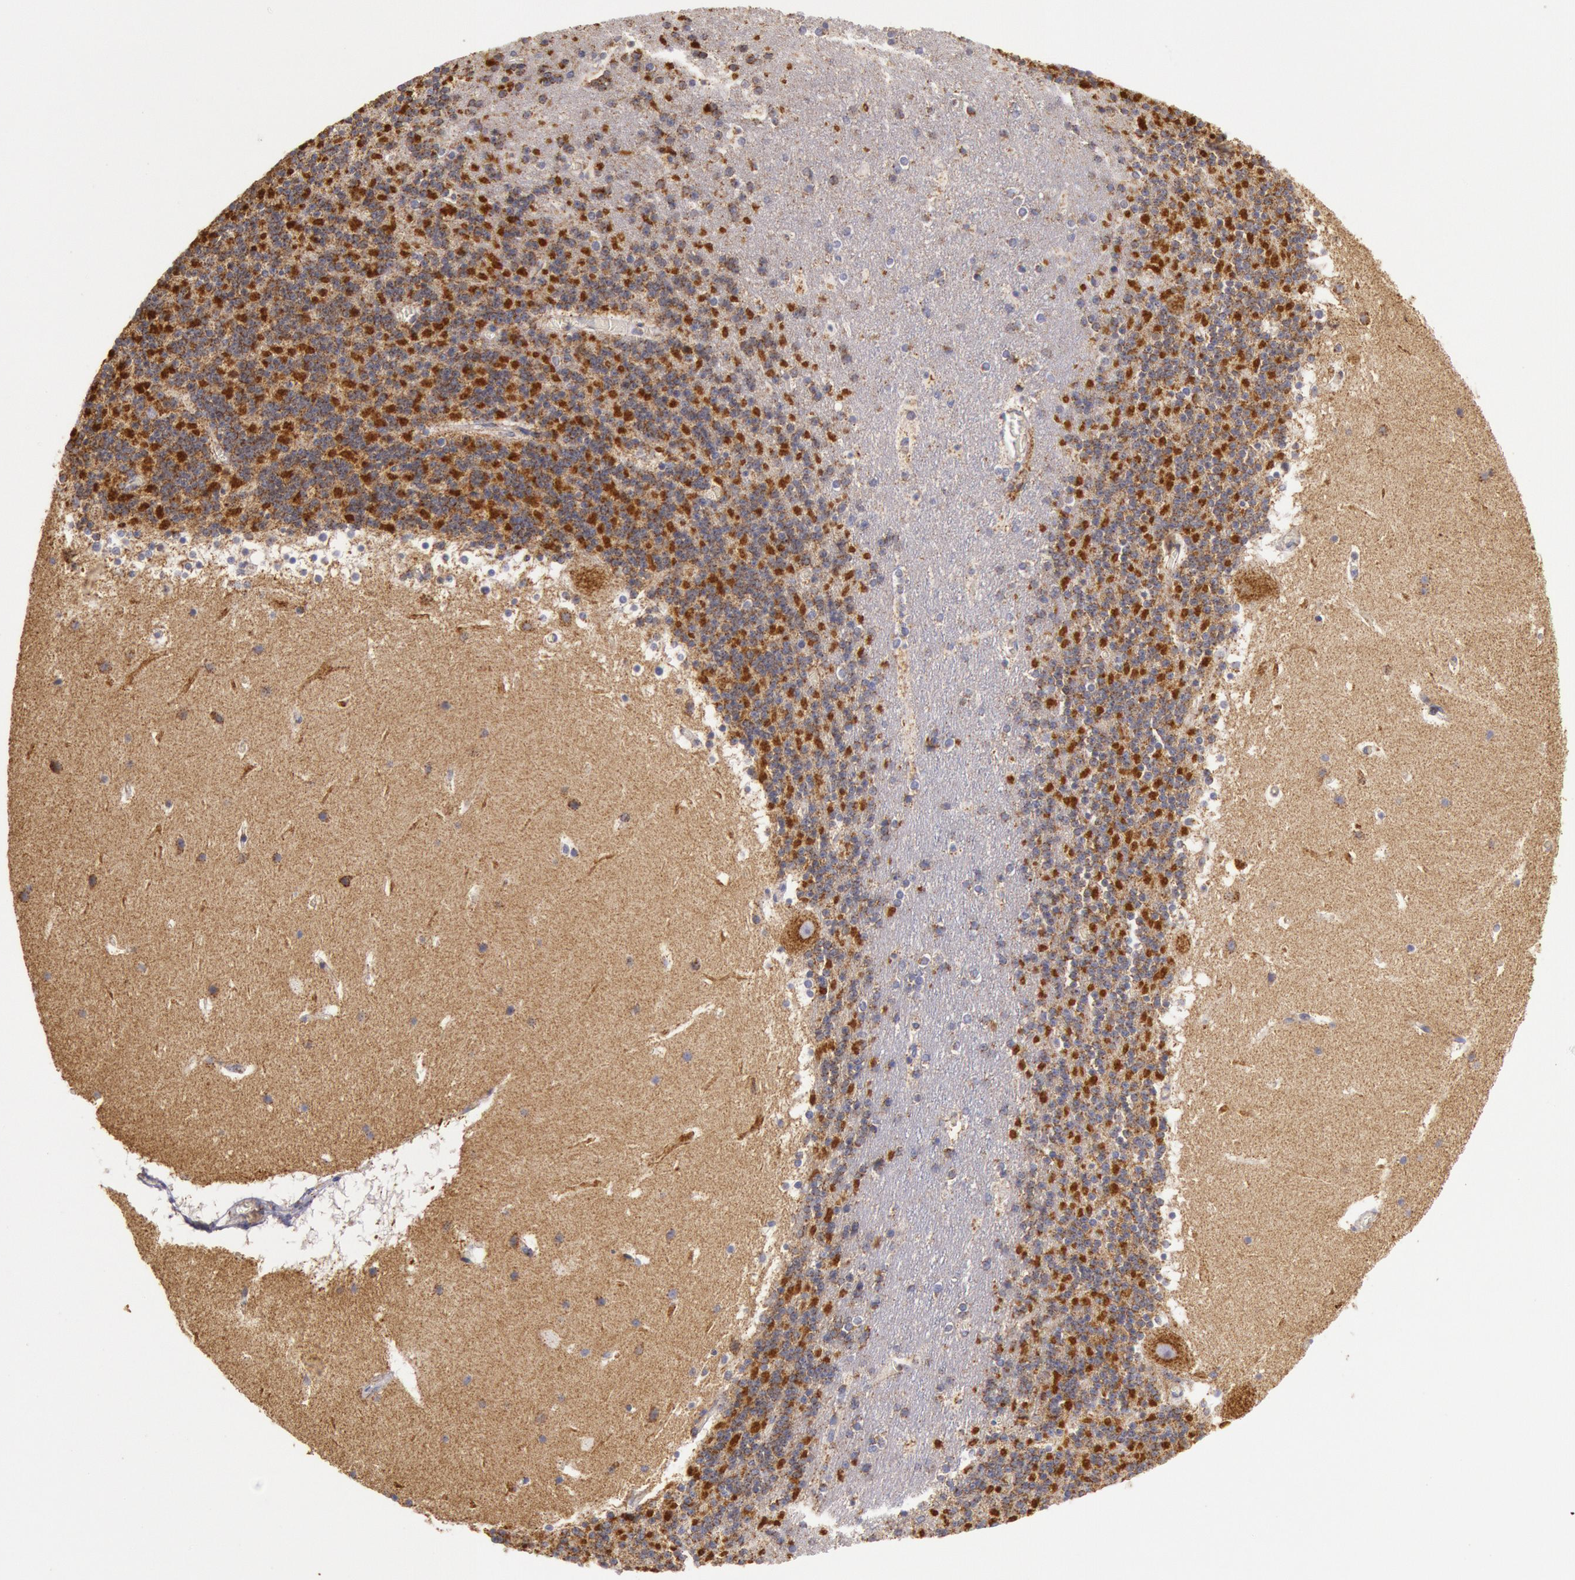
{"staining": {"intensity": "moderate", "quantity": "25%-75%", "location": "cytoplasmic/membranous,nuclear"}, "tissue": "cerebellum", "cell_type": "Cells in granular layer", "image_type": "normal", "snomed": [{"axis": "morphology", "description": "Normal tissue, NOS"}, {"axis": "topography", "description": "Cerebellum"}], "caption": "Immunohistochemistry (IHC) of unremarkable cerebellum shows medium levels of moderate cytoplasmic/membranous,nuclear expression in approximately 25%-75% of cells in granular layer.", "gene": "CYC1", "patient": {"sex": "male", "age": 45}}